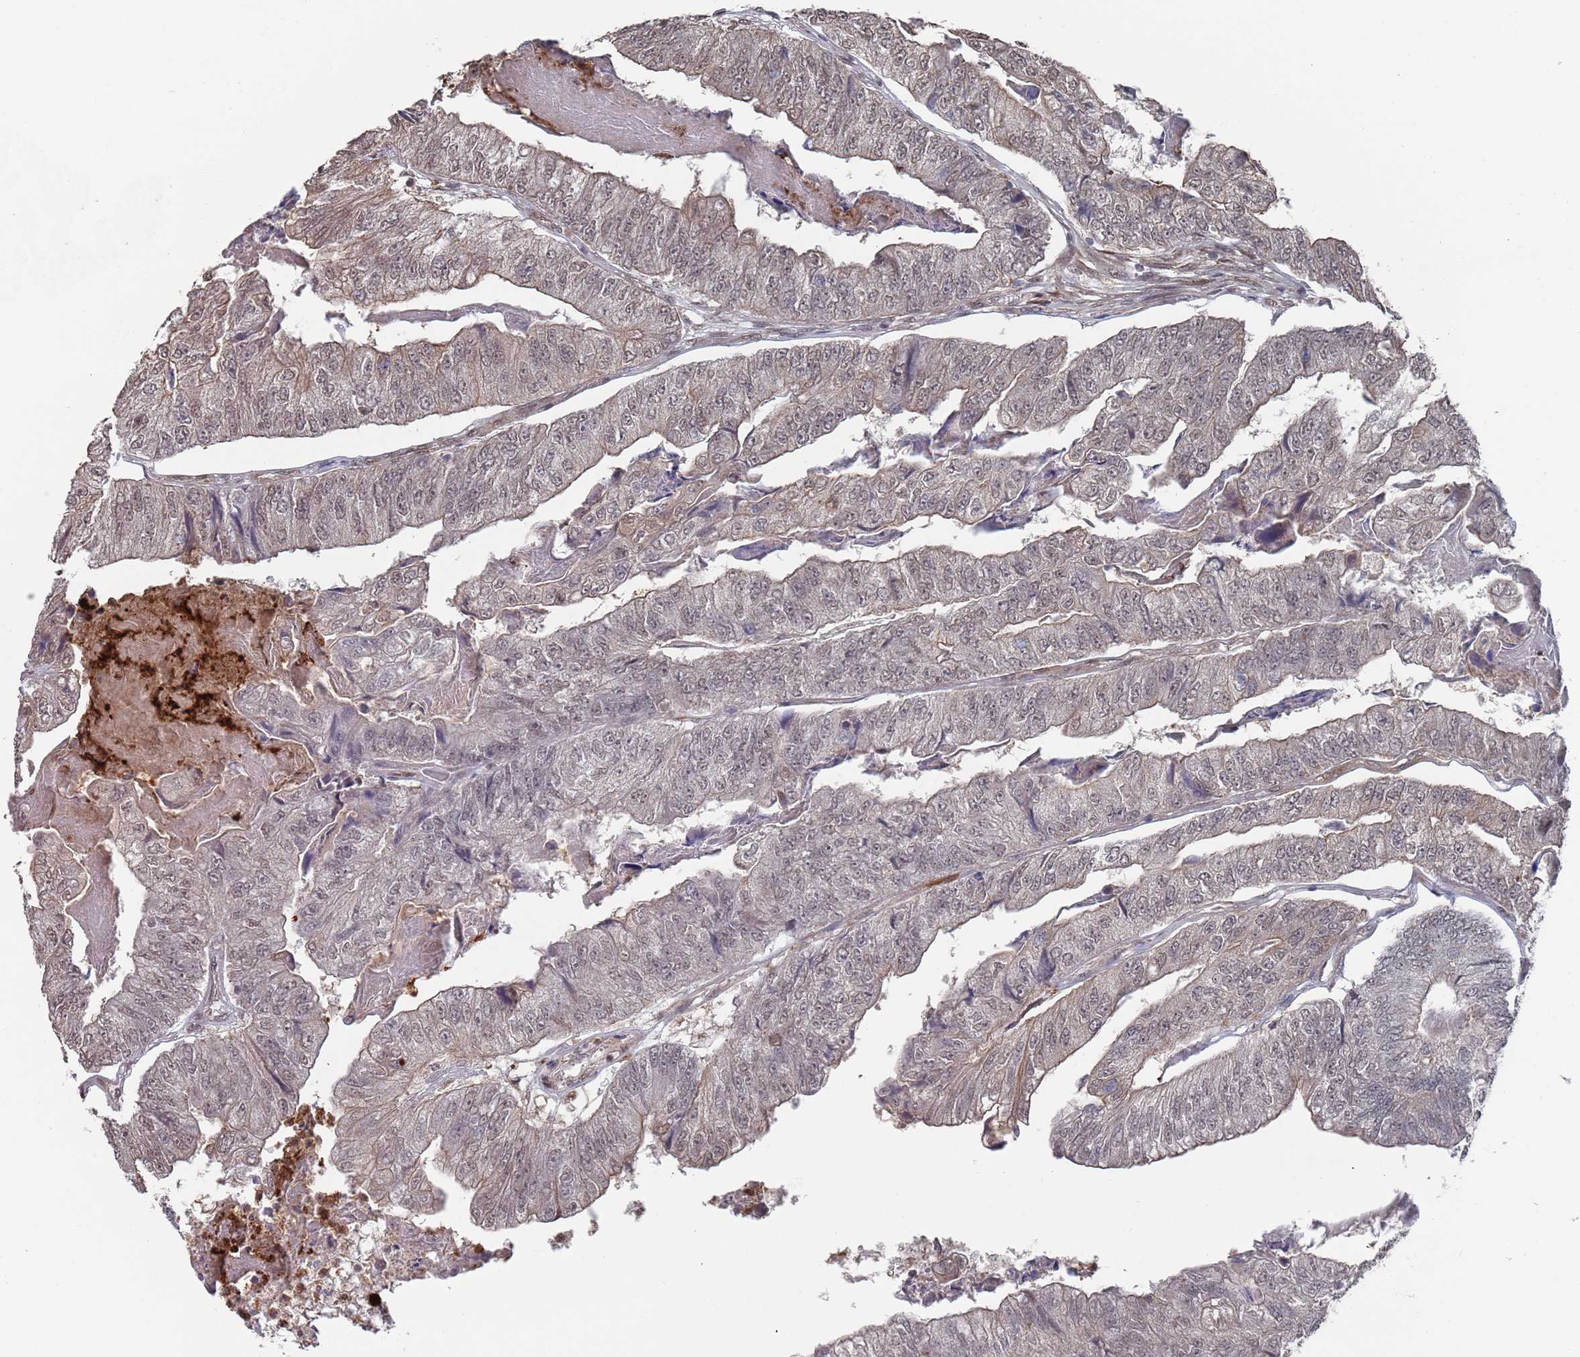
{"staining": {"intensity": "weak", "quantity": "25%-75%", "location": "nuclear"}, "tissue": "colorectal cancer", "cell_type": "Tumor cells", "image_type": "cancer", "snomed": [{"axis": "morphology", "description": "Adenocarcinoma, NOS"}, {"axis": "topography", "description": "Colon"}], "caption": "Tumor cells demonstrate low levels of weak nuclear positivity in about 25%-75% of cells in human colorectal adenocarcinoma.", "gene": "DGKD", "patient": {"sex": "female", "age": 67}}